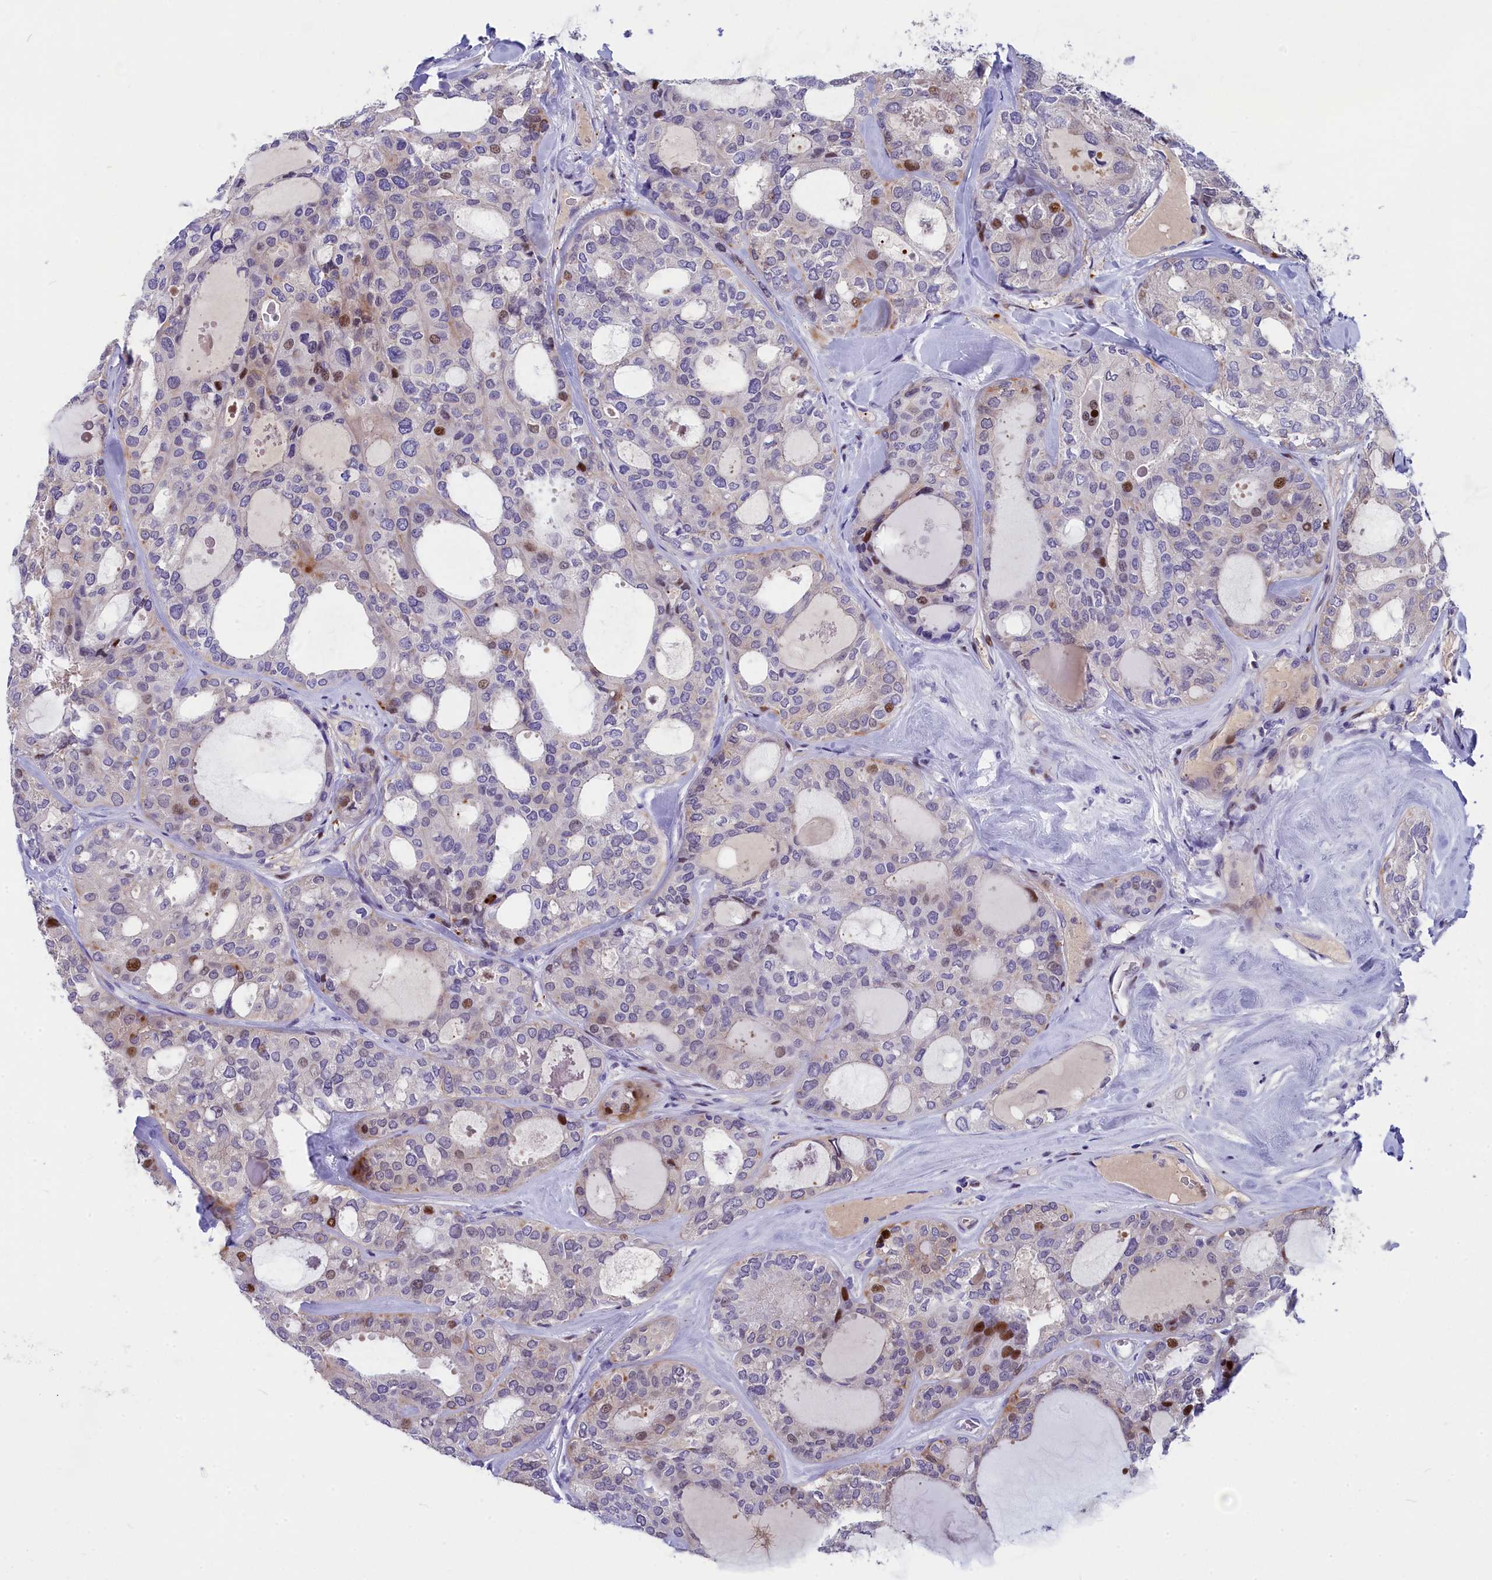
{"staining": {"intensity": "moderate", "quantity": "<25%", "location": "nuclear"}, "tissue": "thyroid cancer", "cell_type": "Tumor cells", "image_type": "cancer", "snomed": [{"axis": "morphology", "description": "Follicular adenoma carcinoma, NOS"}, {"axis": "topography", "description": "Thyroid gland"}], "caption": "Immunohistochemical staining of thyroid cancer (follicular adenoma carcinoma) exhibits low levels of moderate nuclear protein staining in approximately <25% of tumor cells. (DAB = brown stain, brightfield microscopy at high magnification).", "gene": "NKPD1", "patient": {"sex": "male", "age": 75}}